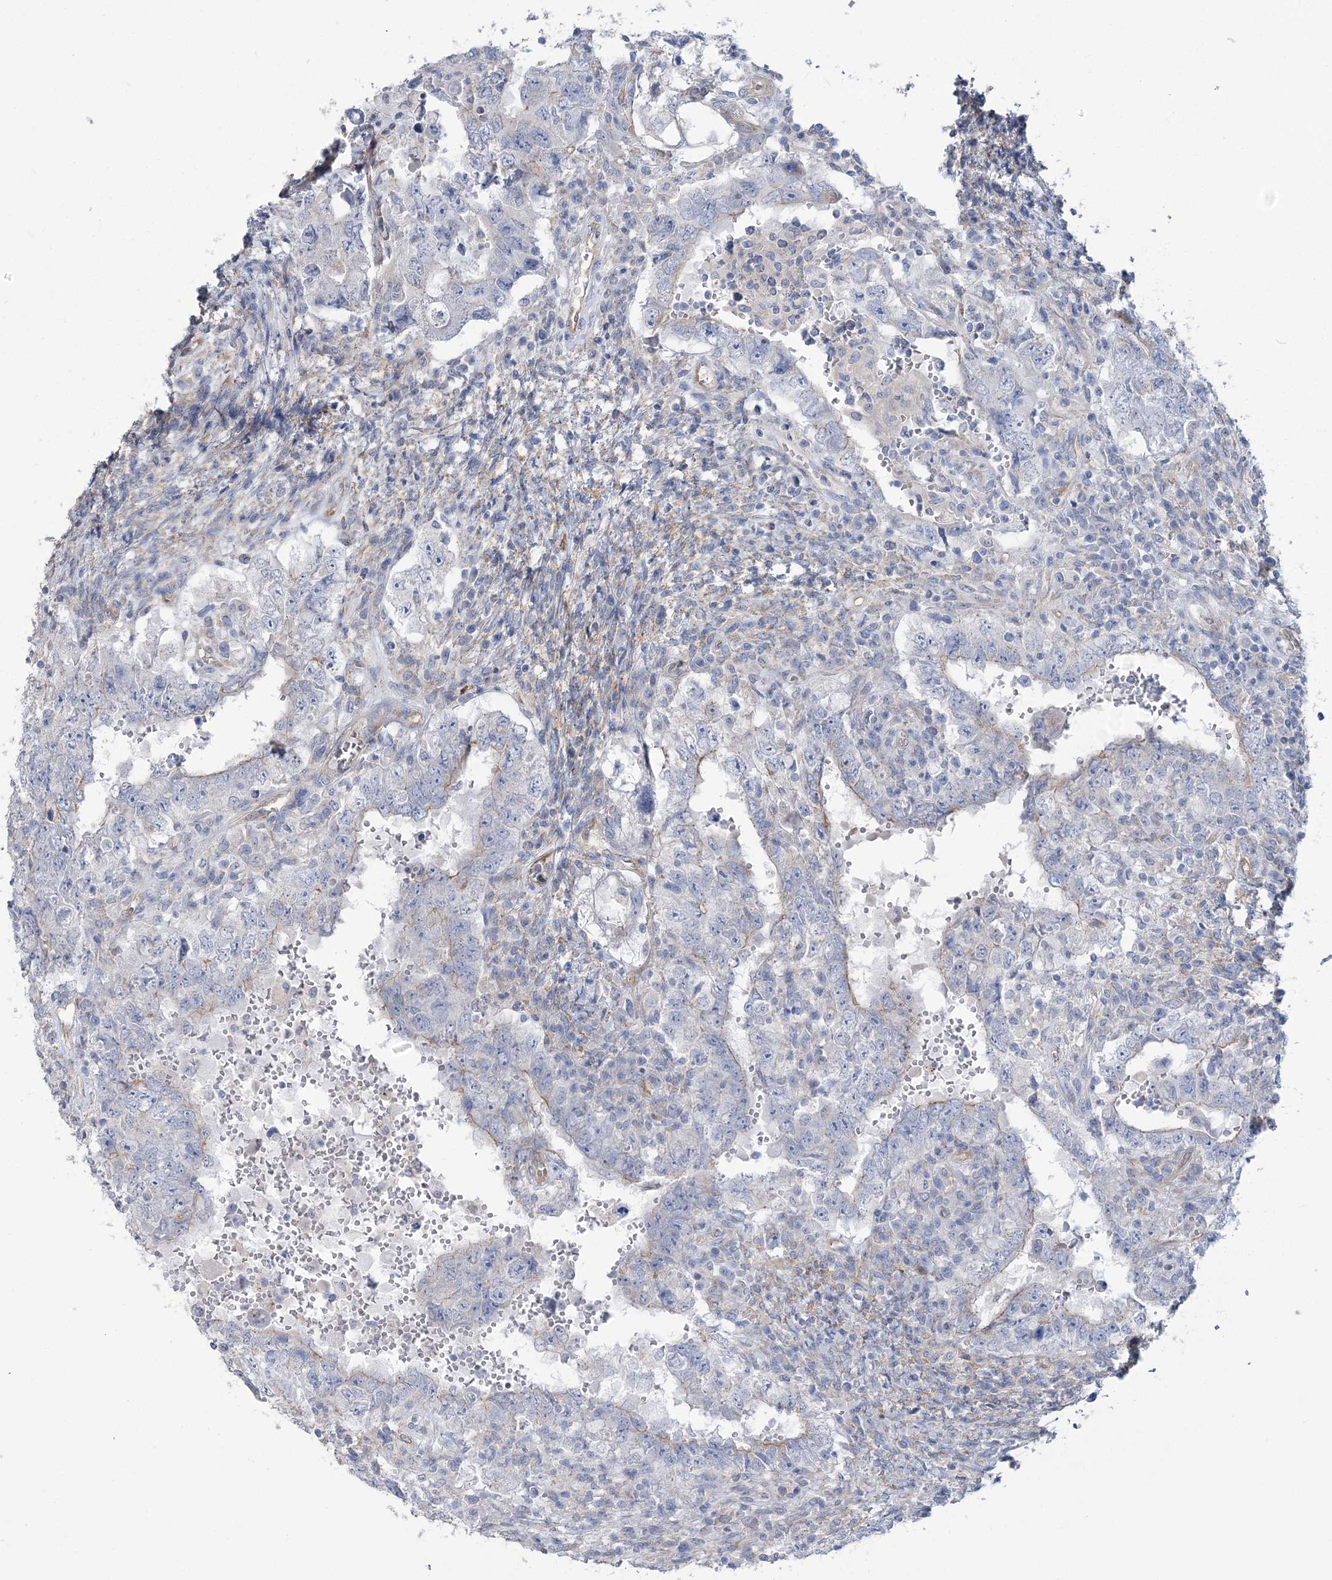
{"staining": {"intensity": "negative", "quantity": "none", "location": "none"}, "tissue": "testis cancer", "cell_type": "Tumor cells", "image_type": "cancer", "snomed": [{"axis": "morphology", "description": "Carcinoma, Embryonal, NOS"}, {"axis": "topography", "description": "Testis"}], "caption": "A high-resolution histopathology image shows immunohistochemistry staining of testis cancer, which exhibits no significant staining in tumor cells.", "gene": "RAB11FIP5", "patient": {"sex": "male", "age": 26}}